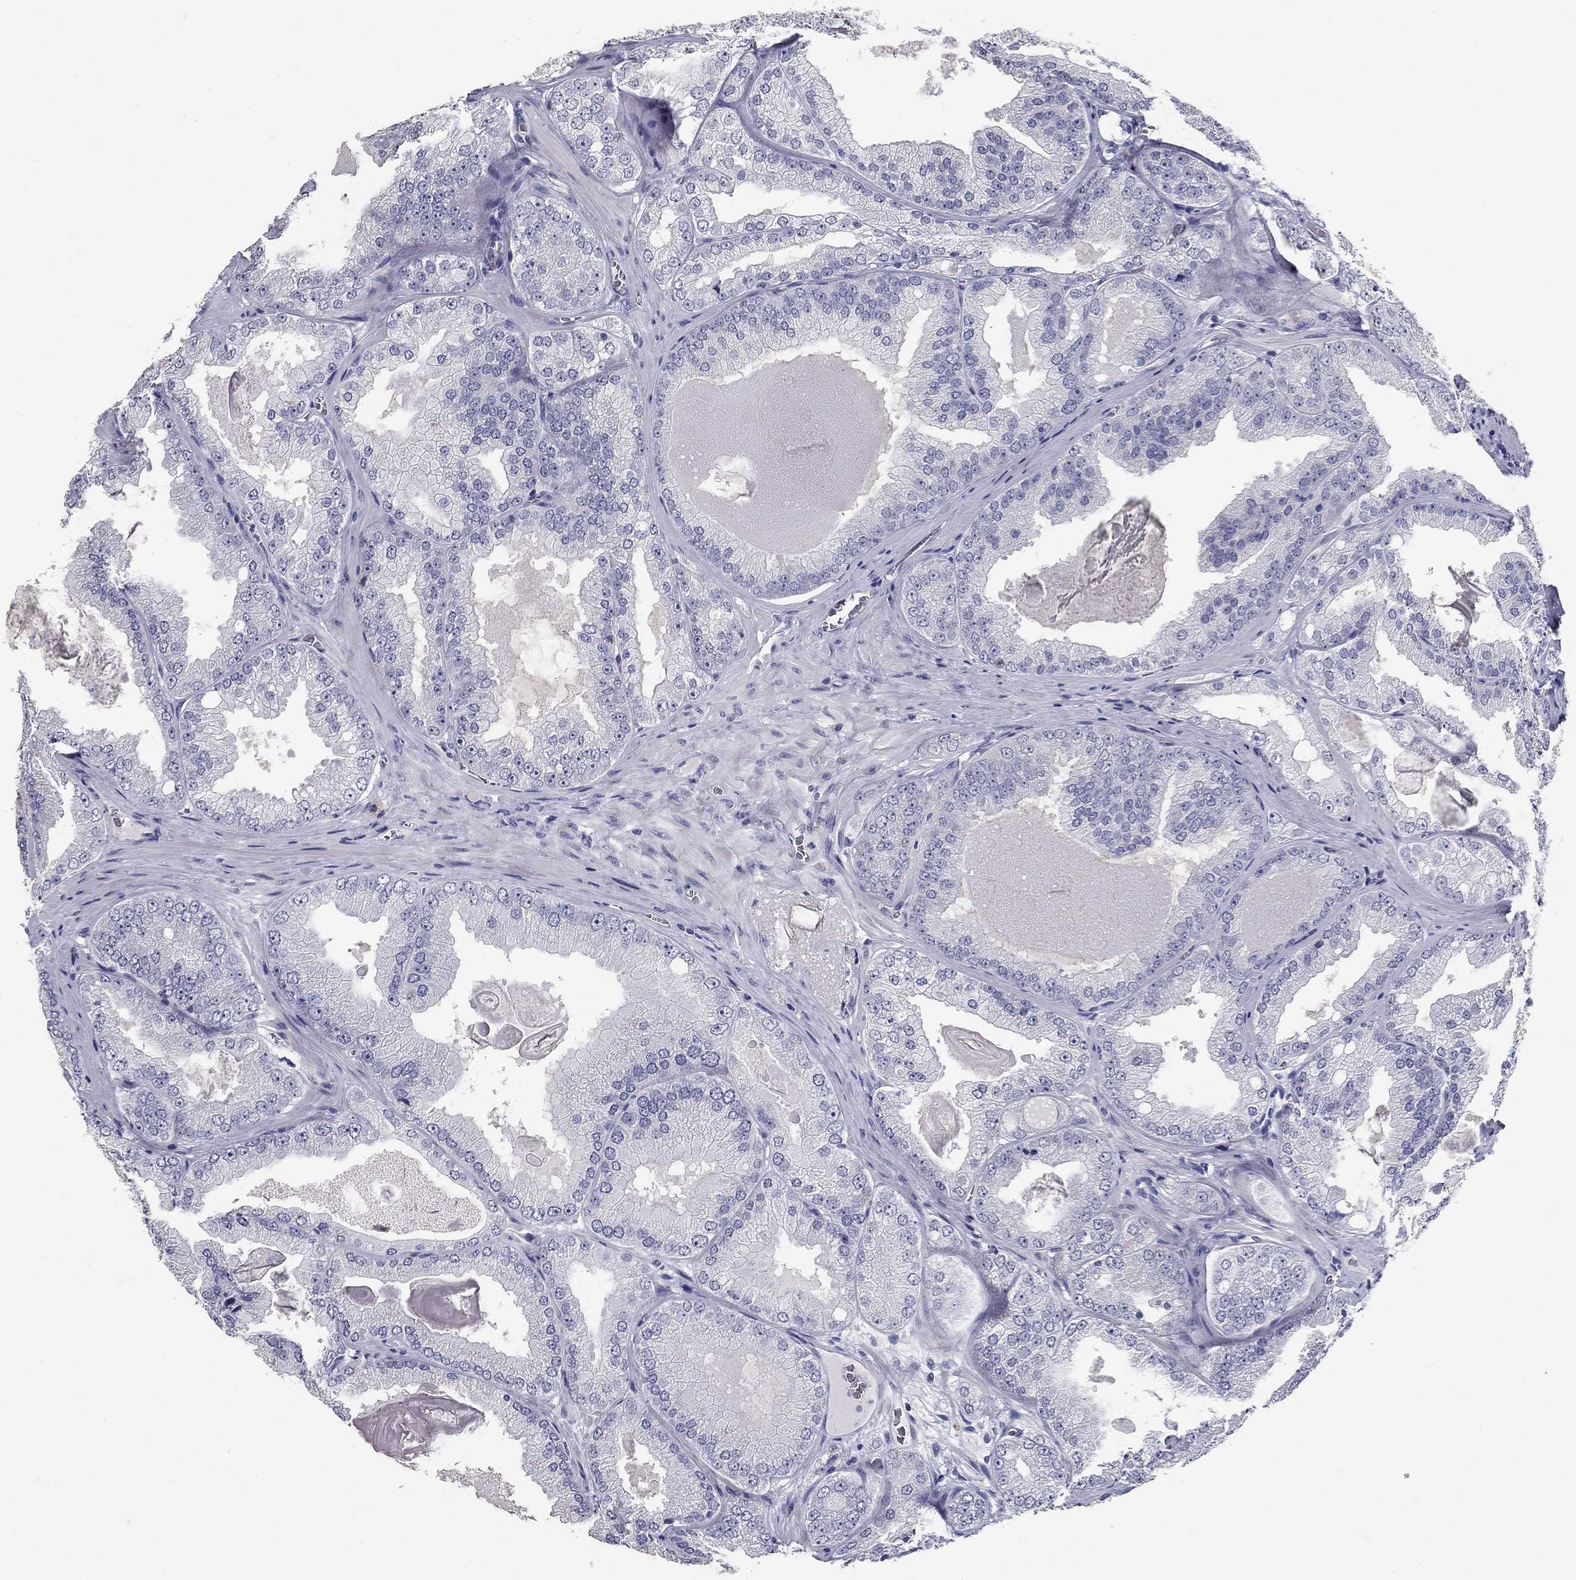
{"staining": {"intensity": "negative", "quantity": "none", "location": "none"}, "tissue": "prostate cancer", "cell_type": "Tumor cells", "image_type": "cancer", "snomed": [{"axis": "morphology", "description": "Adenocarcinoma, Low grade"}, {"axis": "topography", "description": "Prostate"}], "caption": "The photomicrograph displays no significant positivity in tumor cells of low-grade adenocarcinoma (prostate).", "gene": "POMC", "patient": {"sex": "male", "age": 72}}